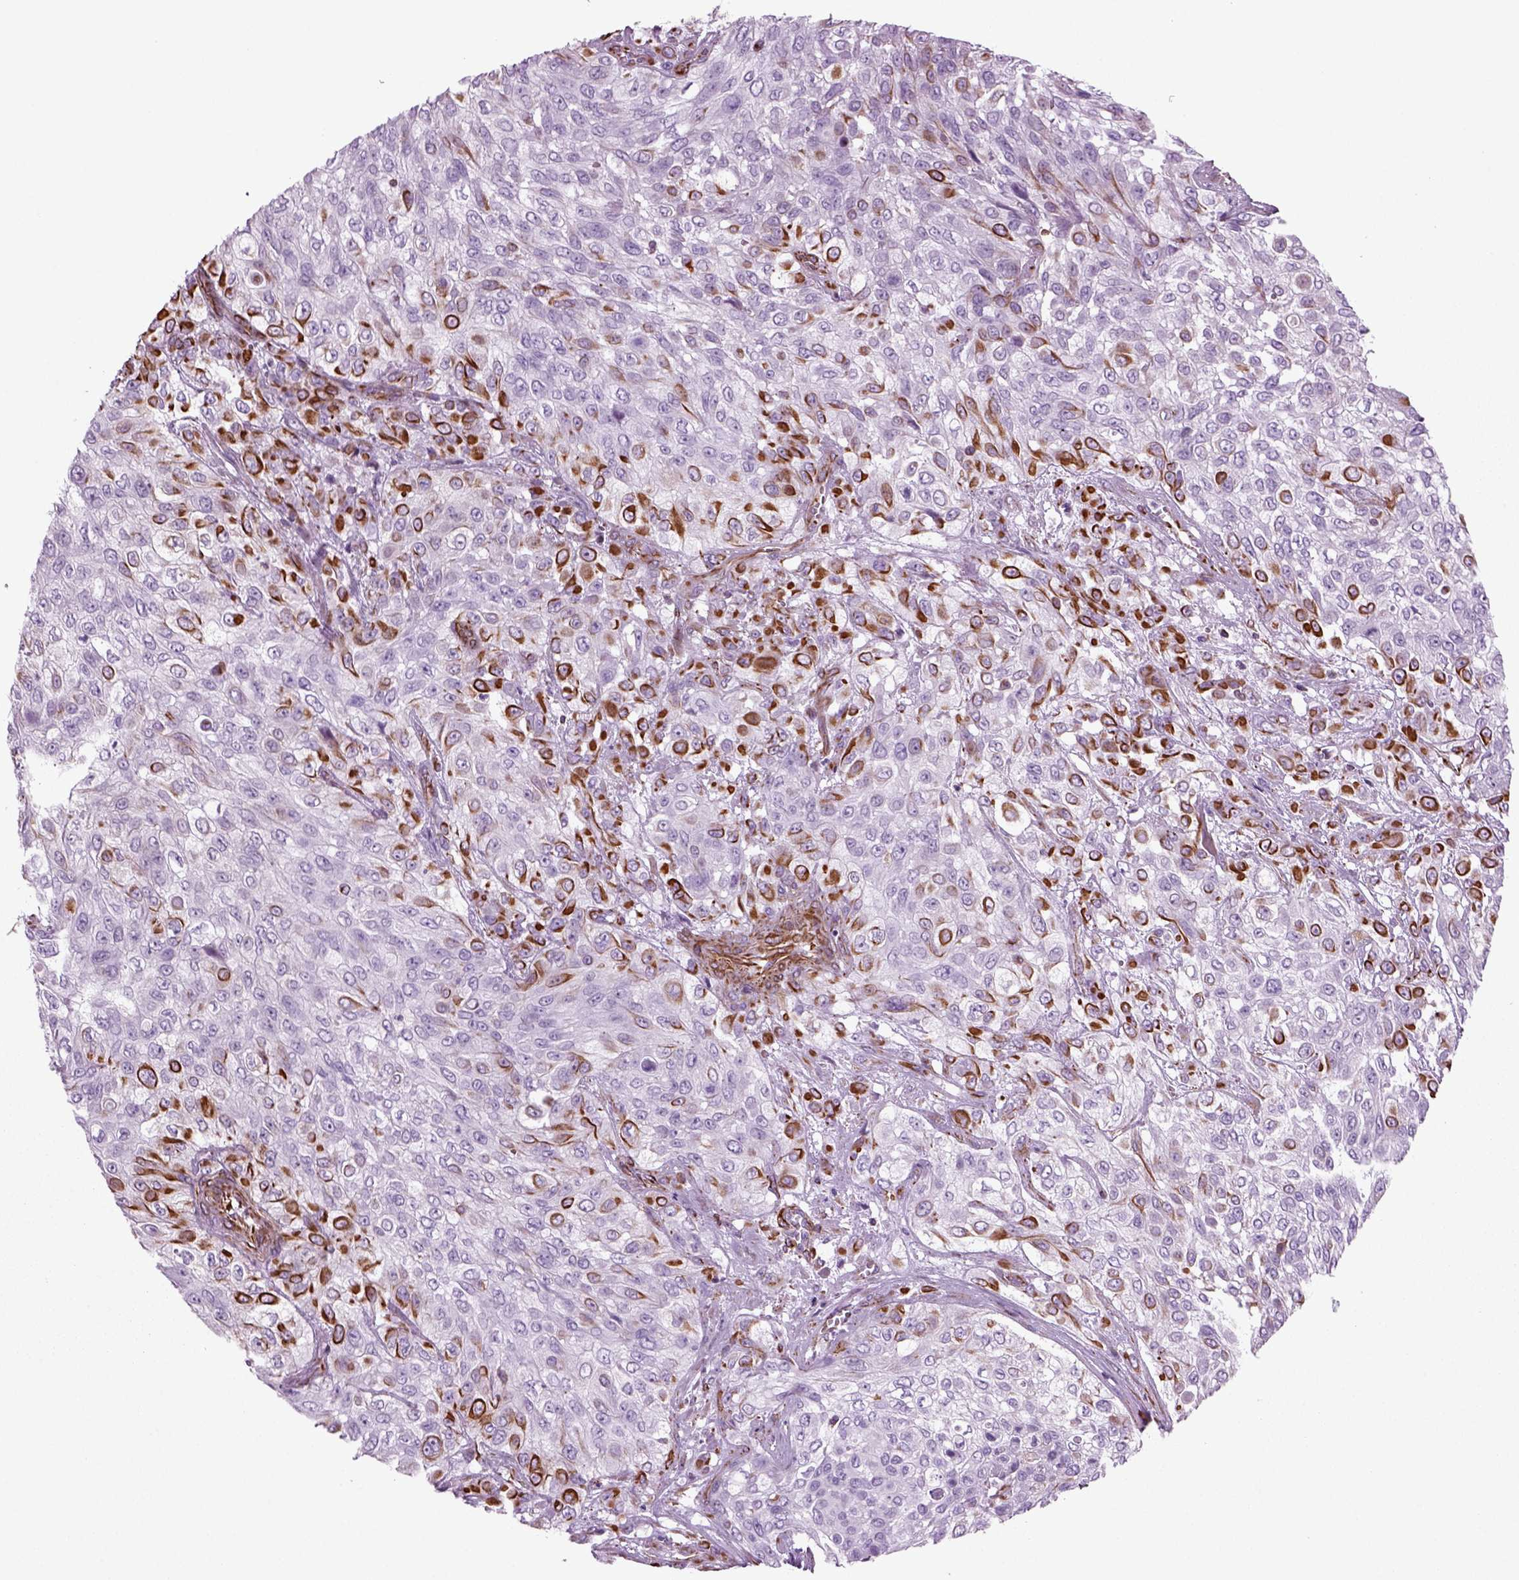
{"staining": {"intensity": "strong", "quantity": "<25%", "location": "cytoplasmic/membranous"}, "tissue": "urothelial cancer", "cell_type": "Tumor cells", "image_type": "cancer", "snomed": [{"axis": "morphology", "description": "Urothelial carcinoma, High grade"}, {"axis": "topography", "description": "Urinary bladder"}], "caption": "This is an image of immunohistochemistry (IHC) staining of urothelial cancer, which shows strong expression in the cytoplasmic/membranous of tumor cells.", "gene": "ACER3", "patient": {"sex": "male", "age": 57}}